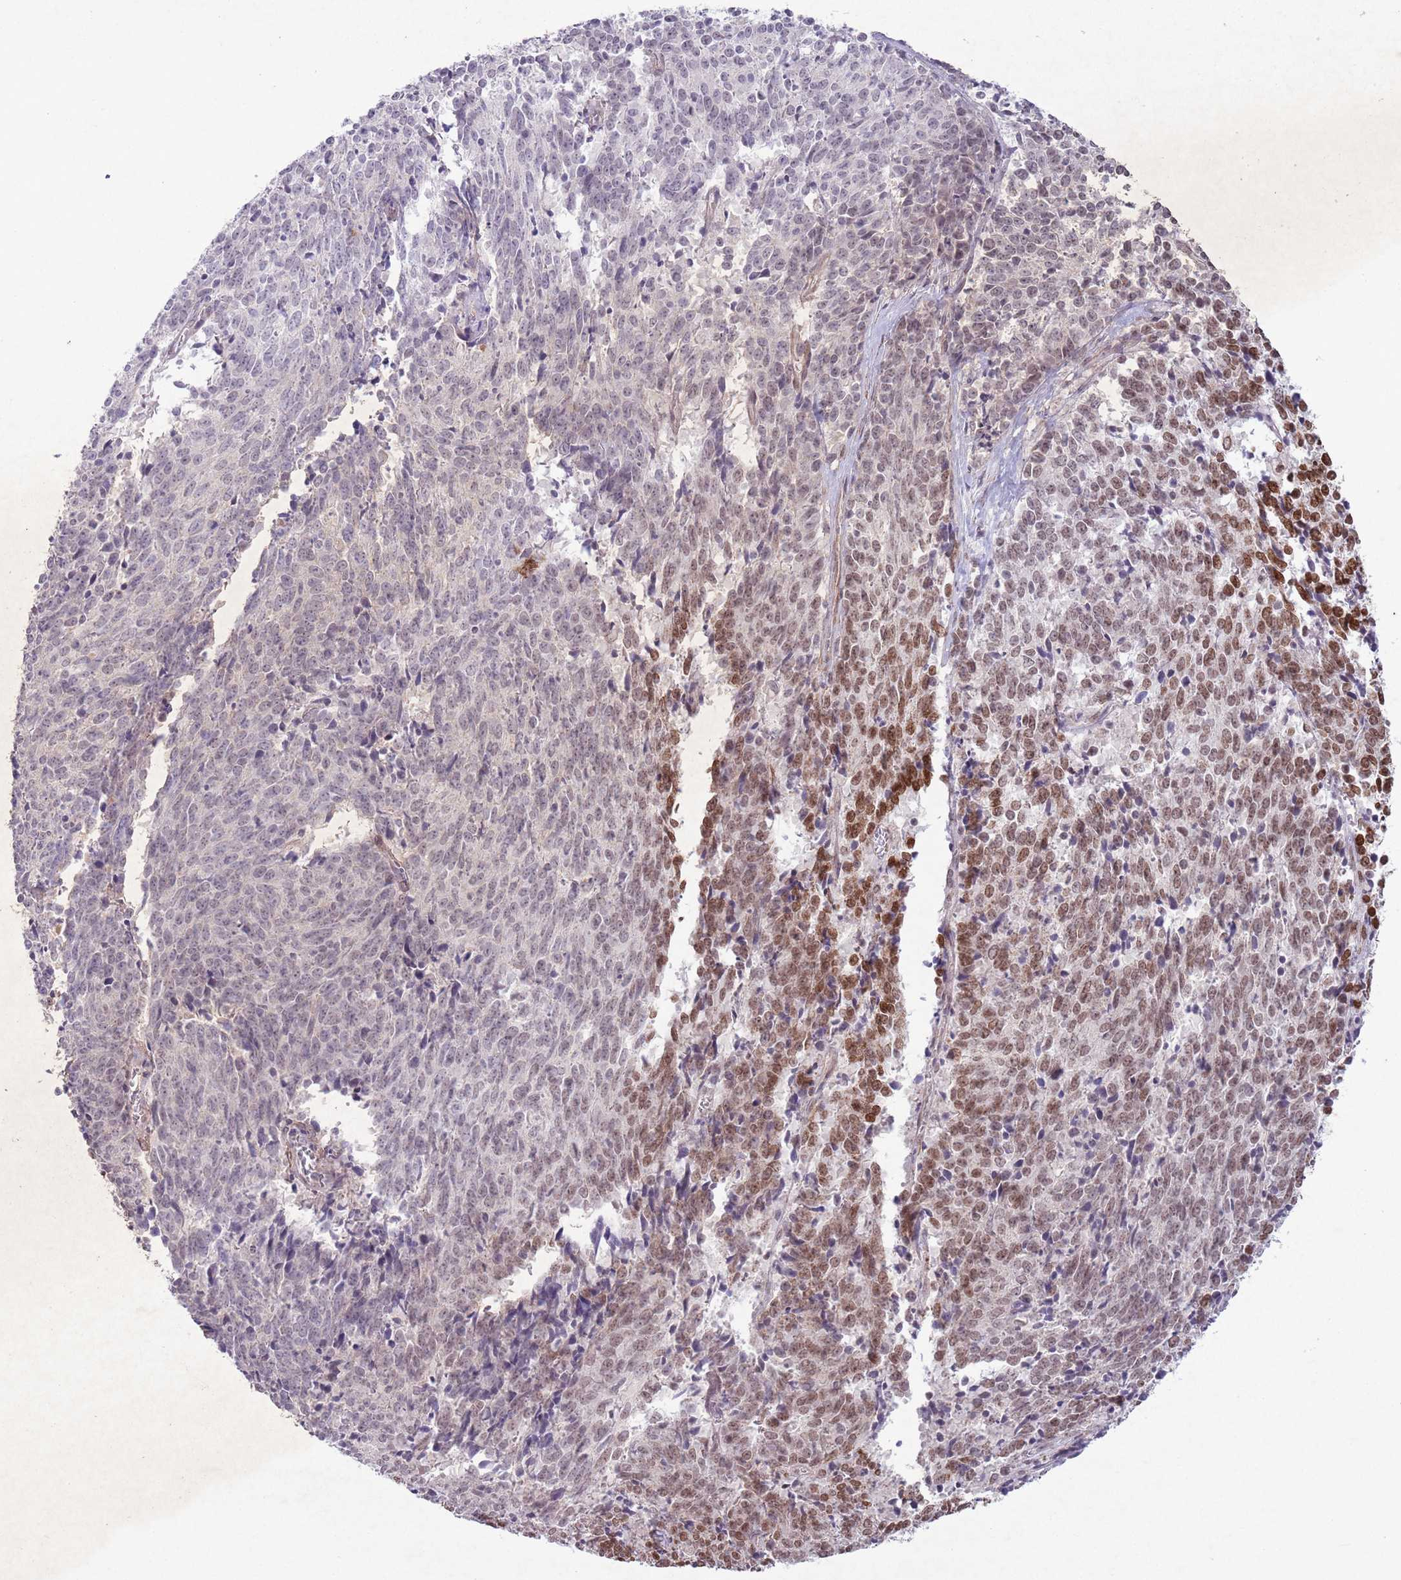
{"staining": {"intensity": "moderate", "quantity": "25%-75%", "location": "nuclear"}, "tissue": "cervical cancer", "cell_type": "Tumor cells", "image_type": "cancer", "snomed": [{"axis": "morphology", "description": "Squamous cell carcinoma, NOS"}, {"axis": "topography", "description": "Cervix"}], "caption": "Immunohistochemical staining of cervical cancer (squamous cell carcinoma) shows medium levels of moderate nuclear positivity in approximately 25%-75% of tumor cells.", "gene": "CCNI", "patient": {"sex": "female", "age": 29}}